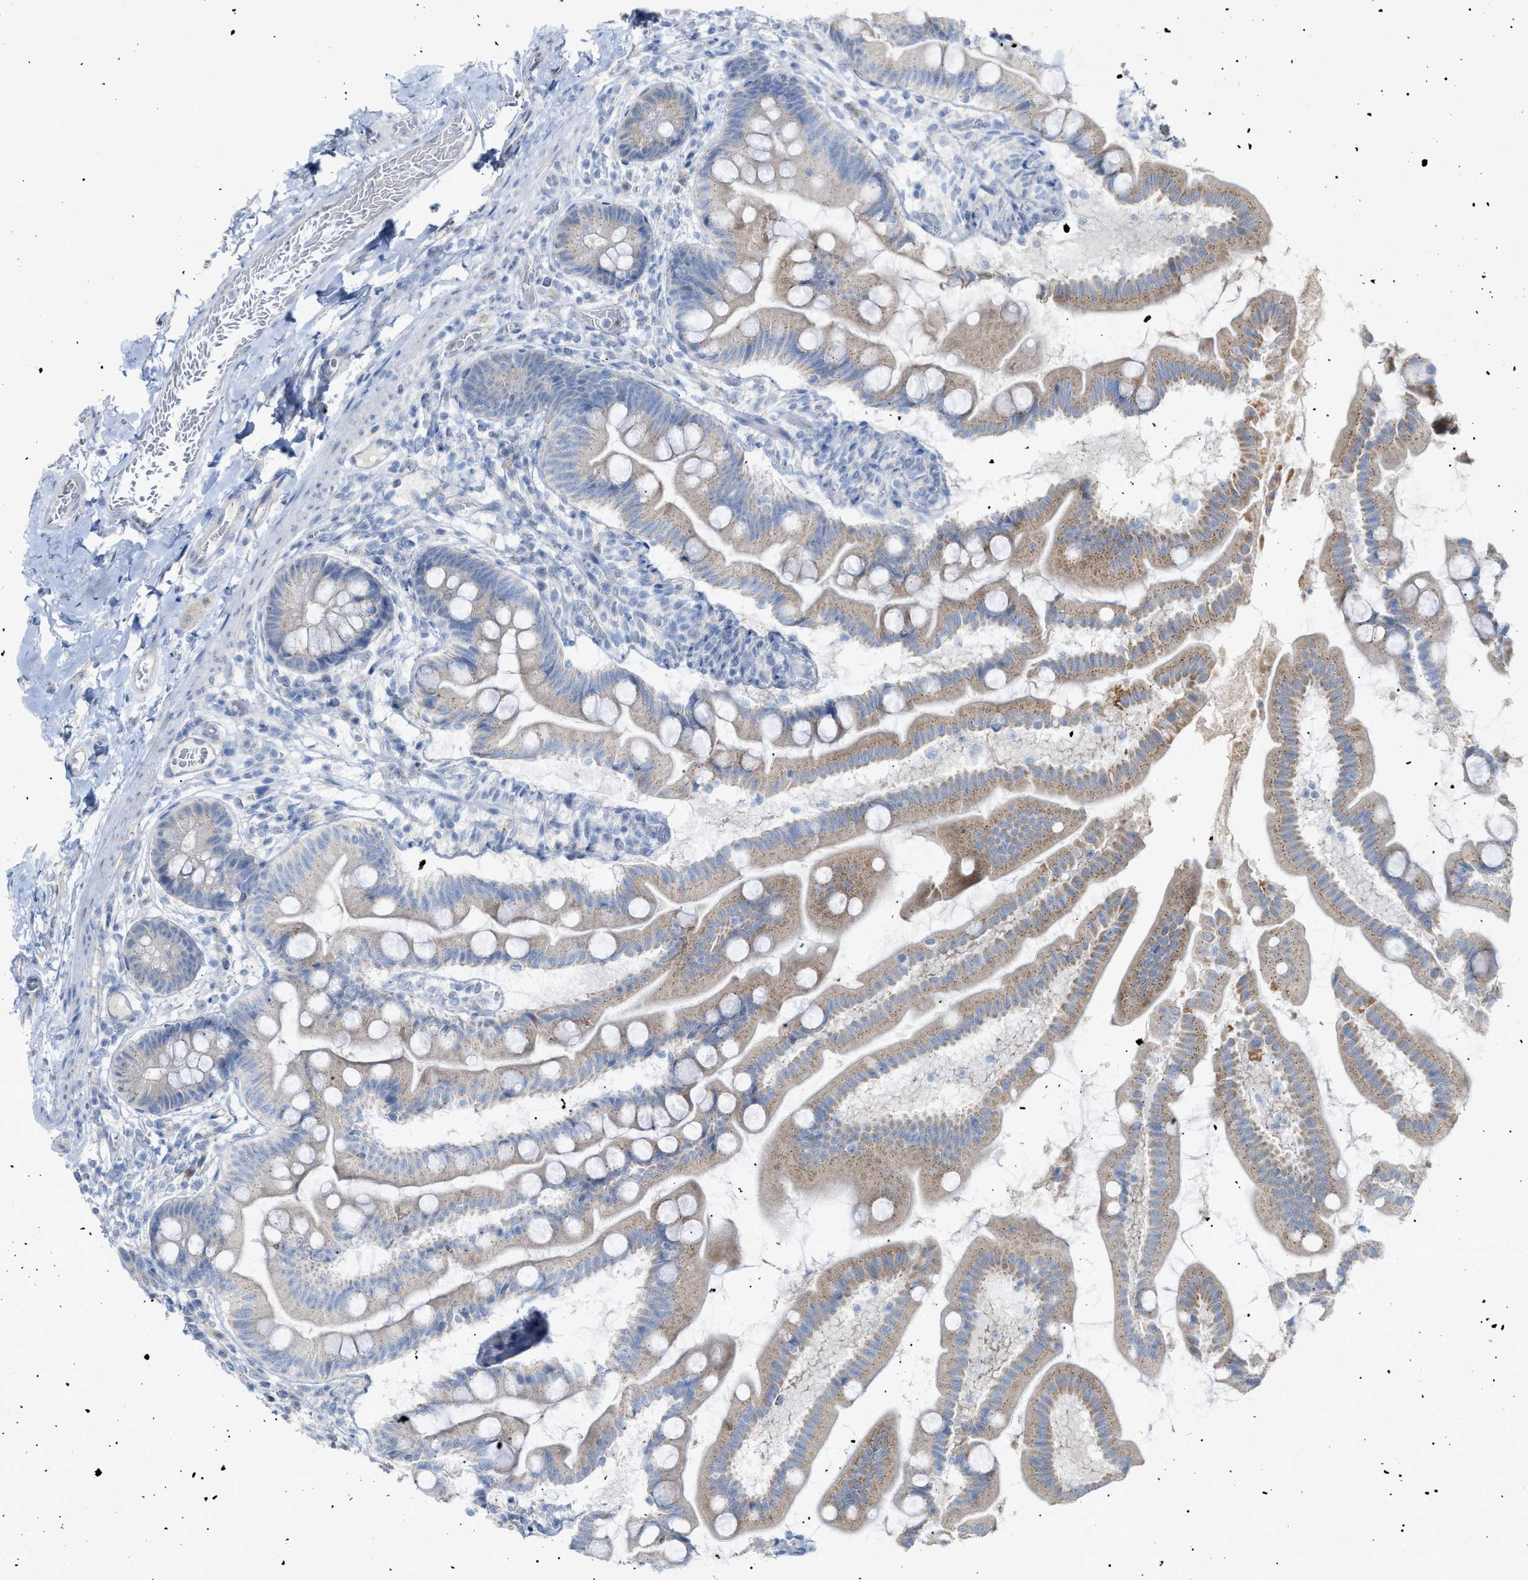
{"staining": {"intensity": "moderate", "quantity": "25%-75%", "location": "cytoplasmic/membranous"}, "tissue": "small intestine", "cell_type": "Glandular cells", "image_type": "normal", "snomed": [{"axis": "morphology", "description": "Normal tissue, NOS"}, {"axis": "topography", "description": "Small intestine"}], "caption": "Immunohistochemical staining of normal human small intestine exhibits 25%-75% levels of moderate cytoplasmic/membranous protein positivity in approximately 25%-75% of glandular cells.", "gene": "SLC25A31", "patient": {"sex": "female", "age": 56}}